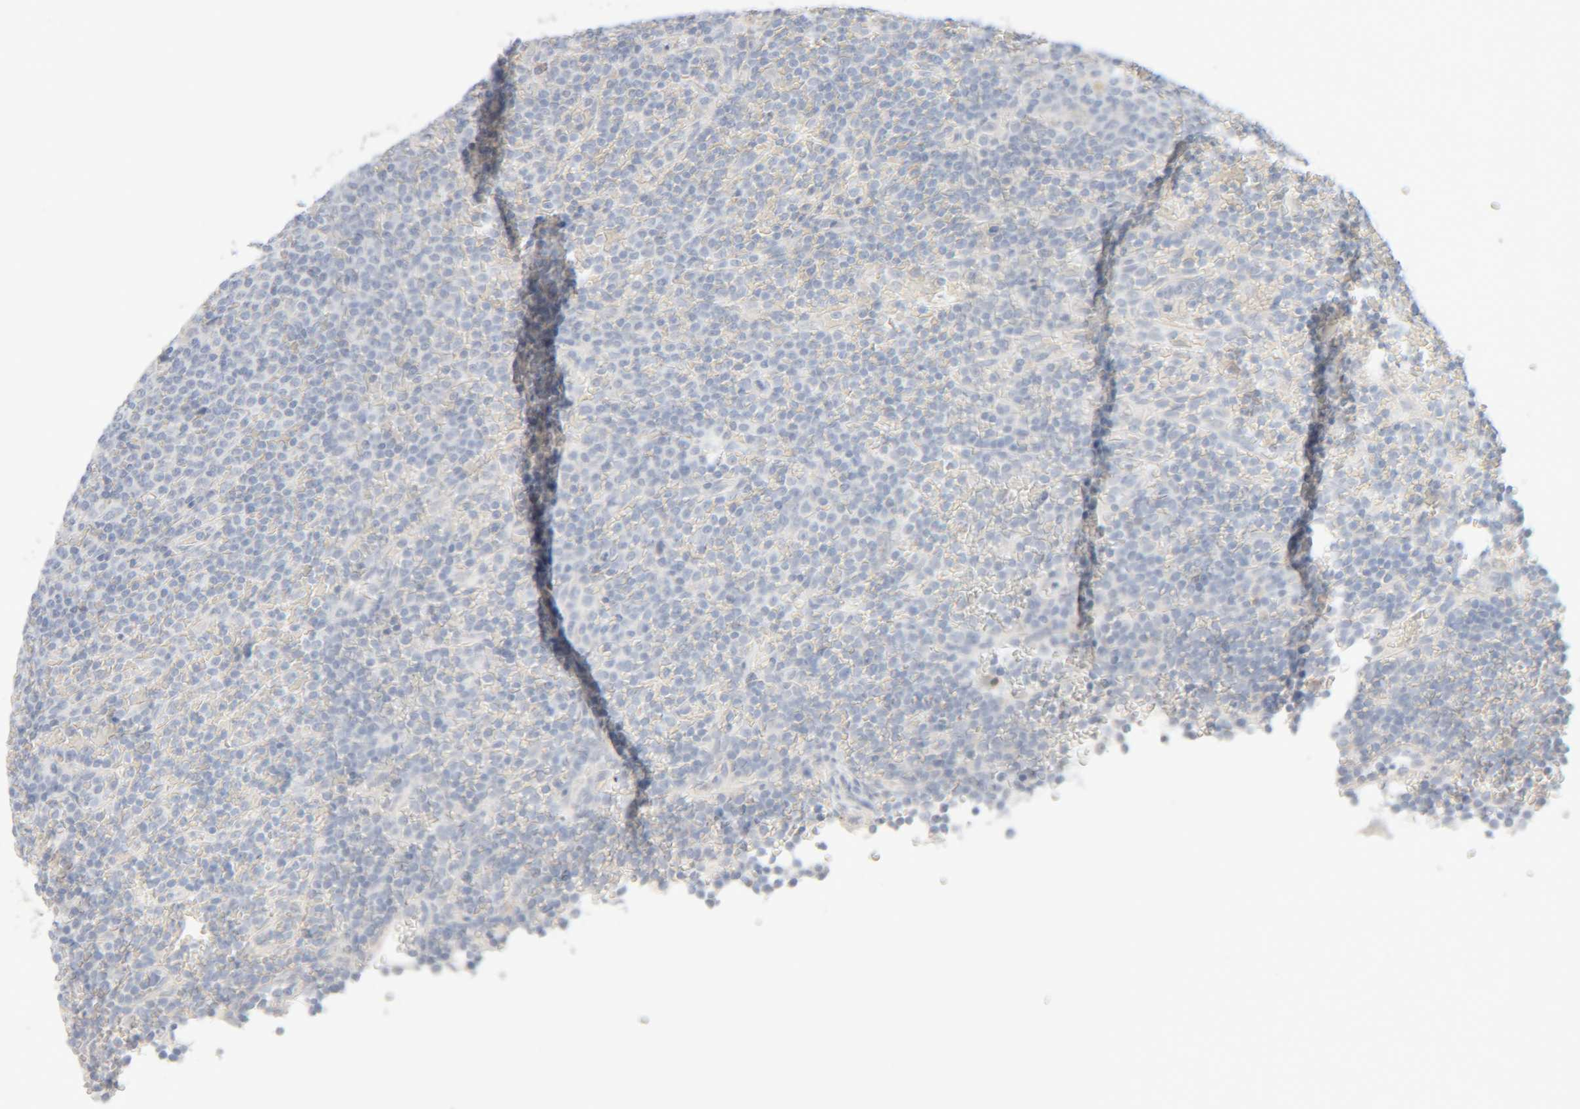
{"staining": {"intensity": "negative", "quantity": "none", "location": "none"}, "tissue": "lymphoma", "cell_type": "Tumor cells", "image_type": "cancer", "snomed": [{"axis": "morphology", "description": "Malignant lymphoma, non-Hodgkin's type, Low grade"}, {"axis": "topography", "description": "Spleen"}], "caption": "Low-grade malignant lymphoma, non-Hodgkin's type was stained to show a protein in brown. There is no significant positivity in tumor cells.", "gene": "RIDA", "patient": {"sex": "female", "age": 77}}